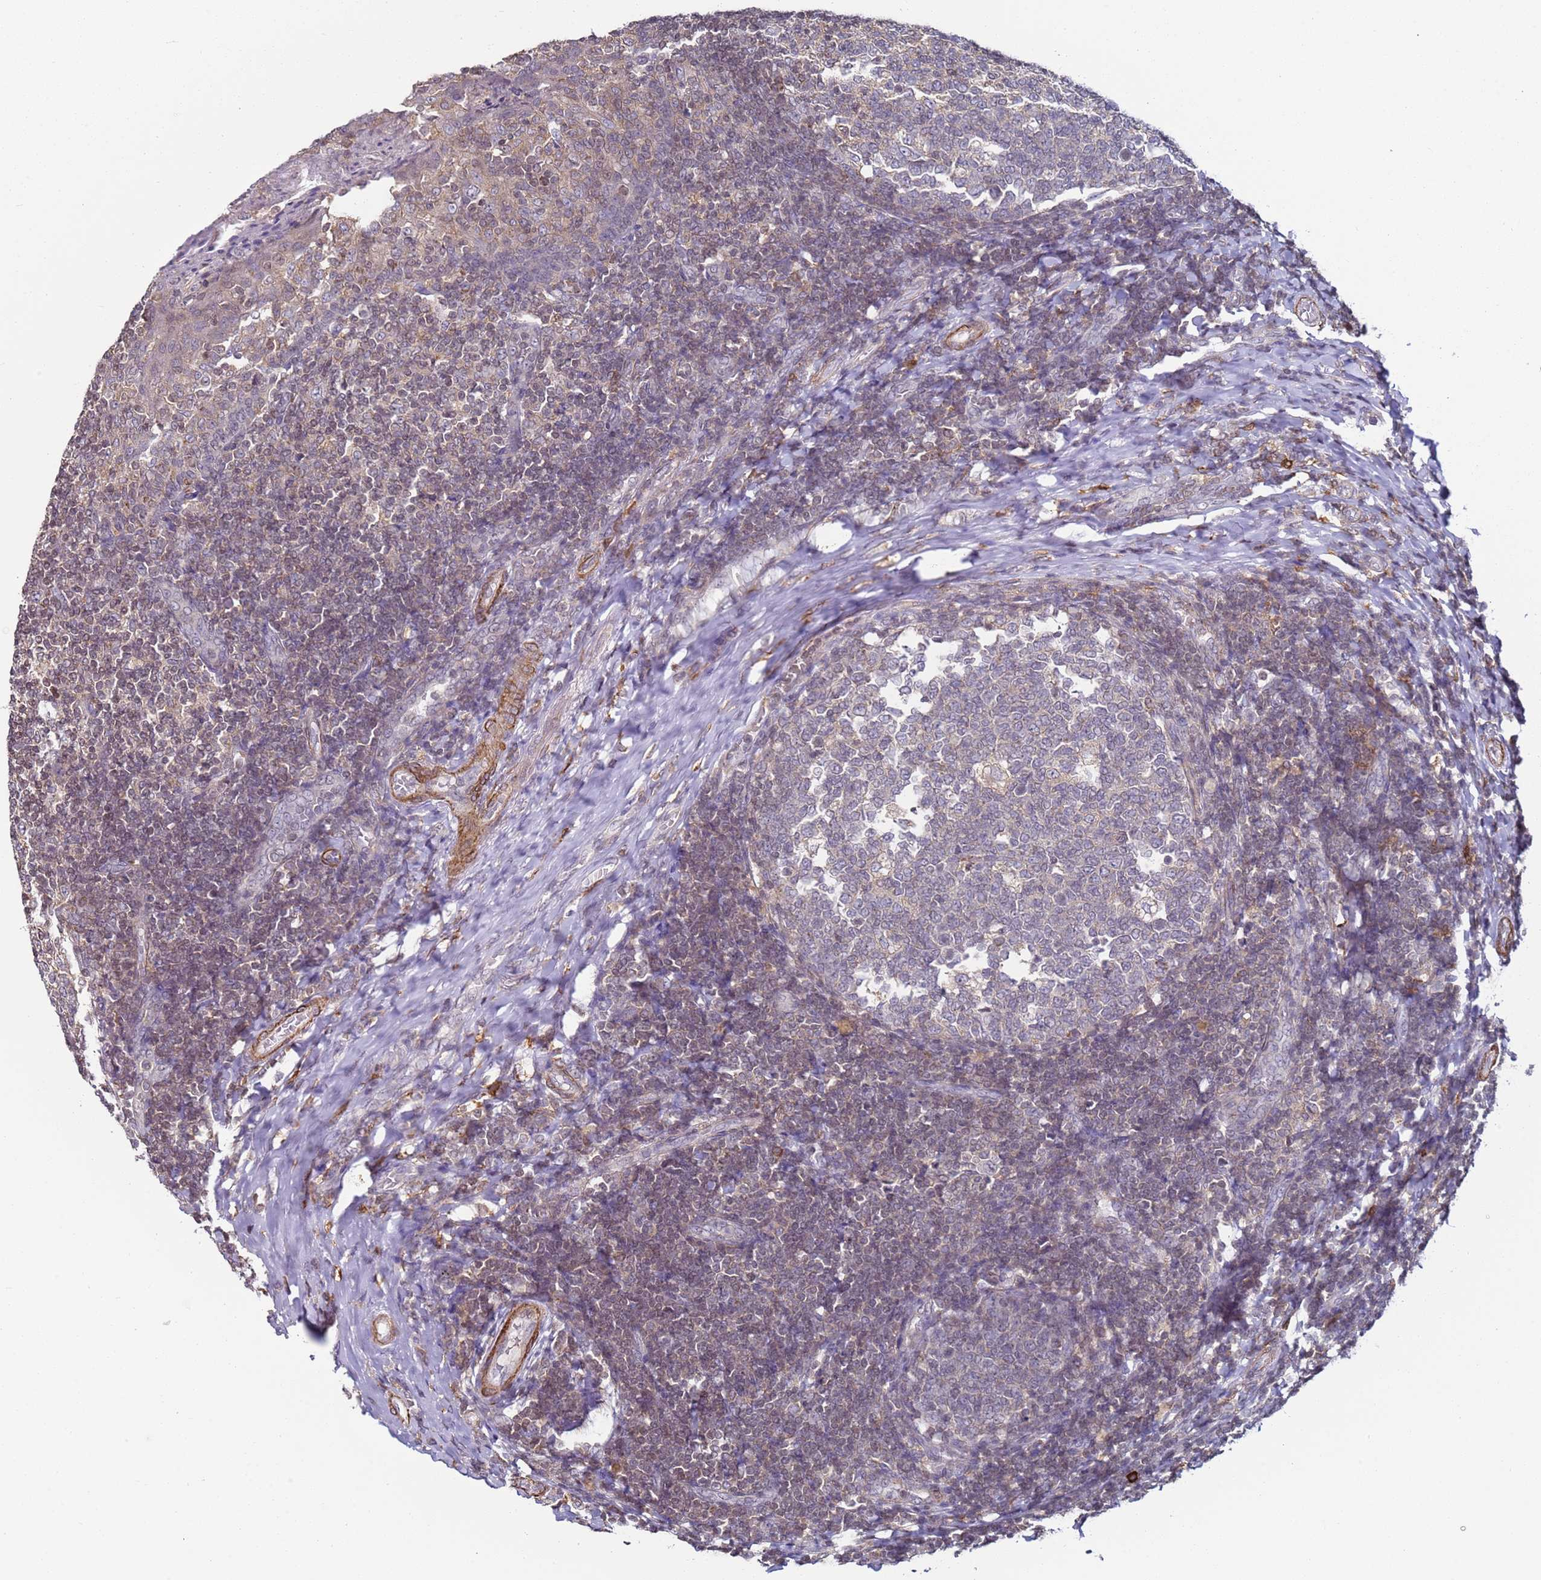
{"staining": {"intensity": "negative", "quantity": "none", "location": "none"}, "tissue": "tonsil", "cell_type": "Germinal center cells", "image_type": "normal", "snomed": [{"axis": "morphology", "description": "Normal tissue, NOS"}, {"axis": "topography", "description": "Tonsil"}], "caption": "The immunohistochemistry photomicrograph has no significant positivity in germinal center cells of tonsil. (DAB immunohistochemistry (IHC) with hematoxylin counter stain).", "gene": "SNAPC4", "patient": {"sex": "female", "age": 19}}